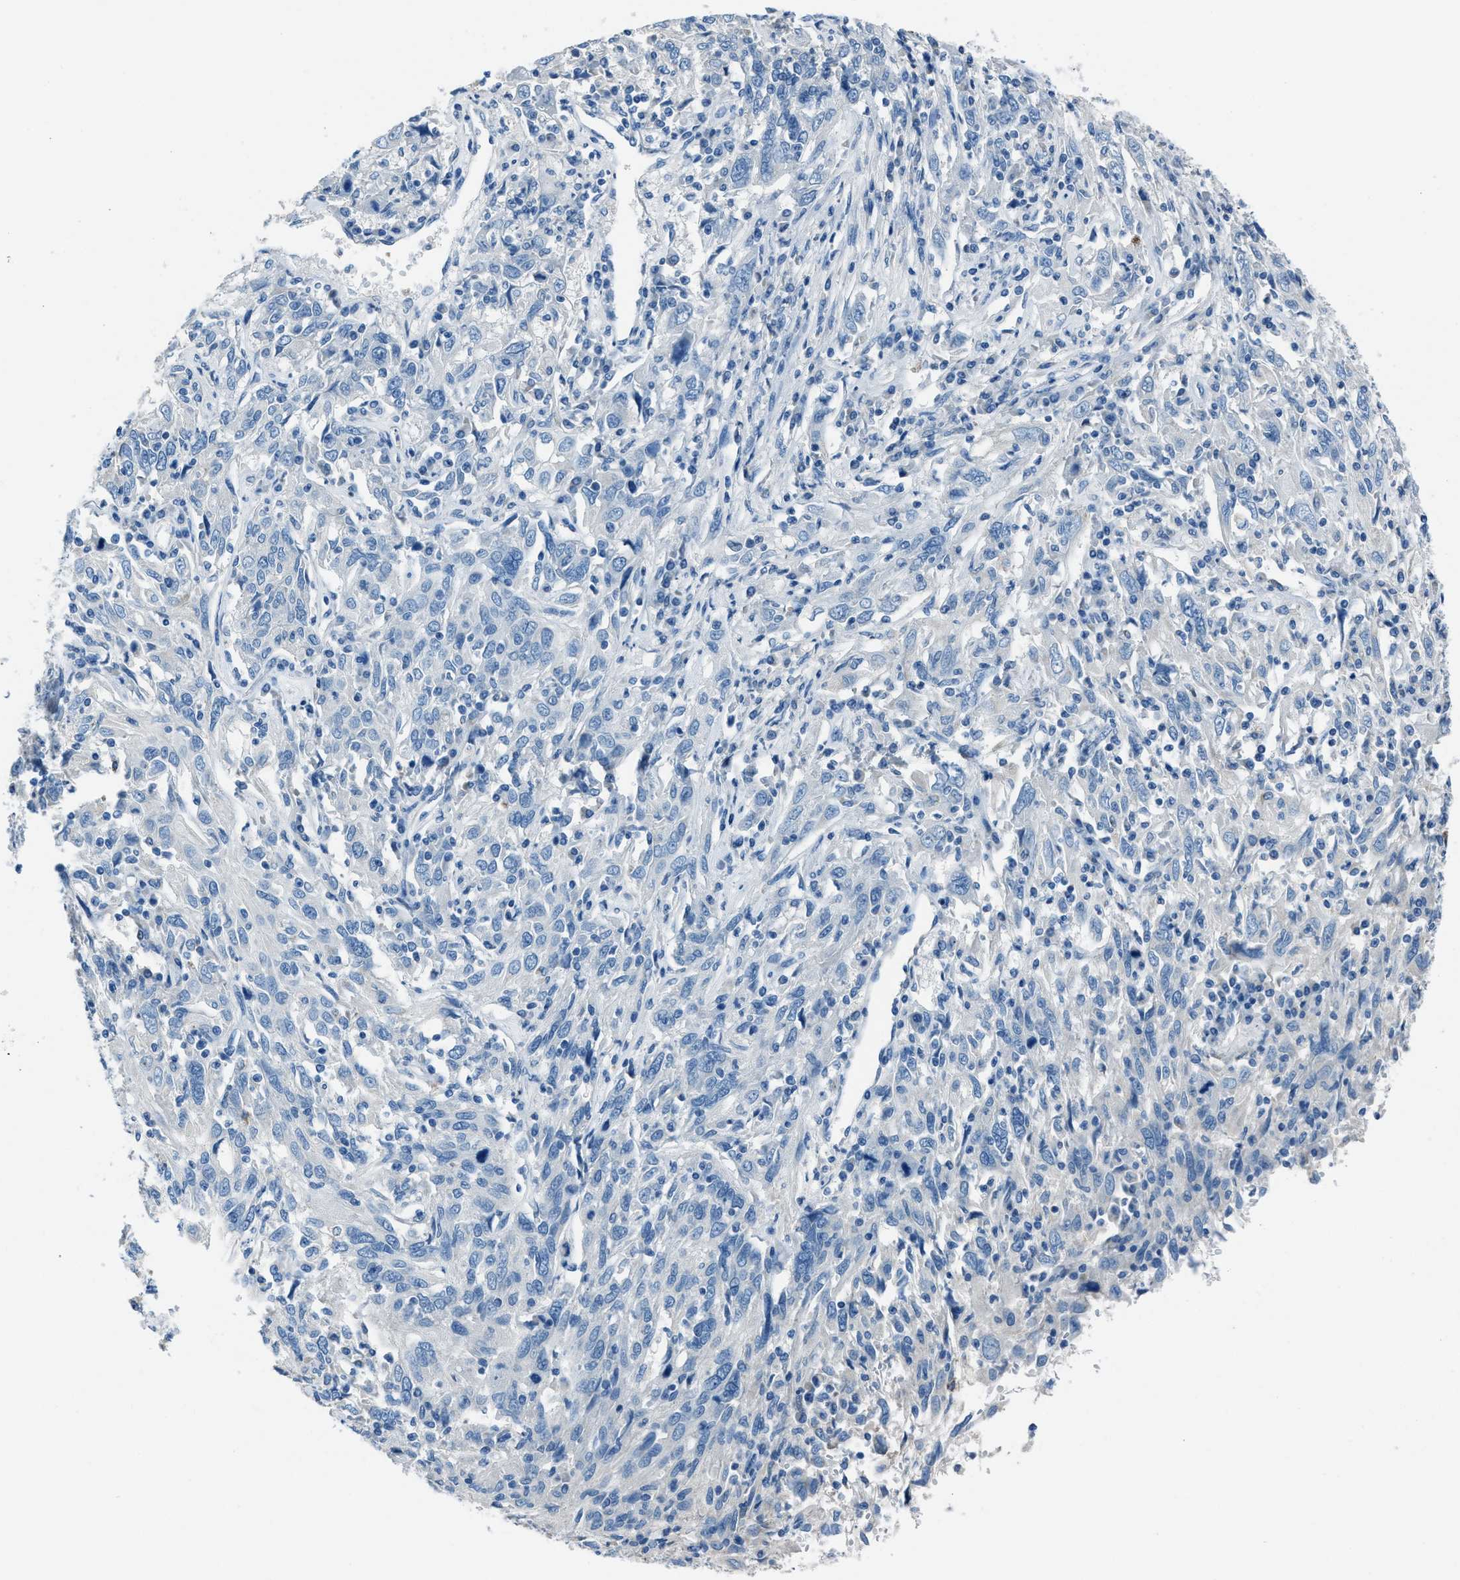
{"staining": {"intensity": "negative", "quantity": "none", "location": "none"}, "tissue": "cervical cancer", "cell_type": "Tumor cells", "image_type": "cancer", "snomed": [{"axis": "morphology", "description": "Squamous cell carcinoma, NOS"}, {"axis": "topography", "description": "Cervix"}], "caption": "Immunohistochemistry (IHC) image of human squamous cell carcinoma (cervical) stained for a protein (brown), which reveals no positivity in tumor cells.", "gene": "AMACR", "patient": {"sex": "female", "age": 46}}